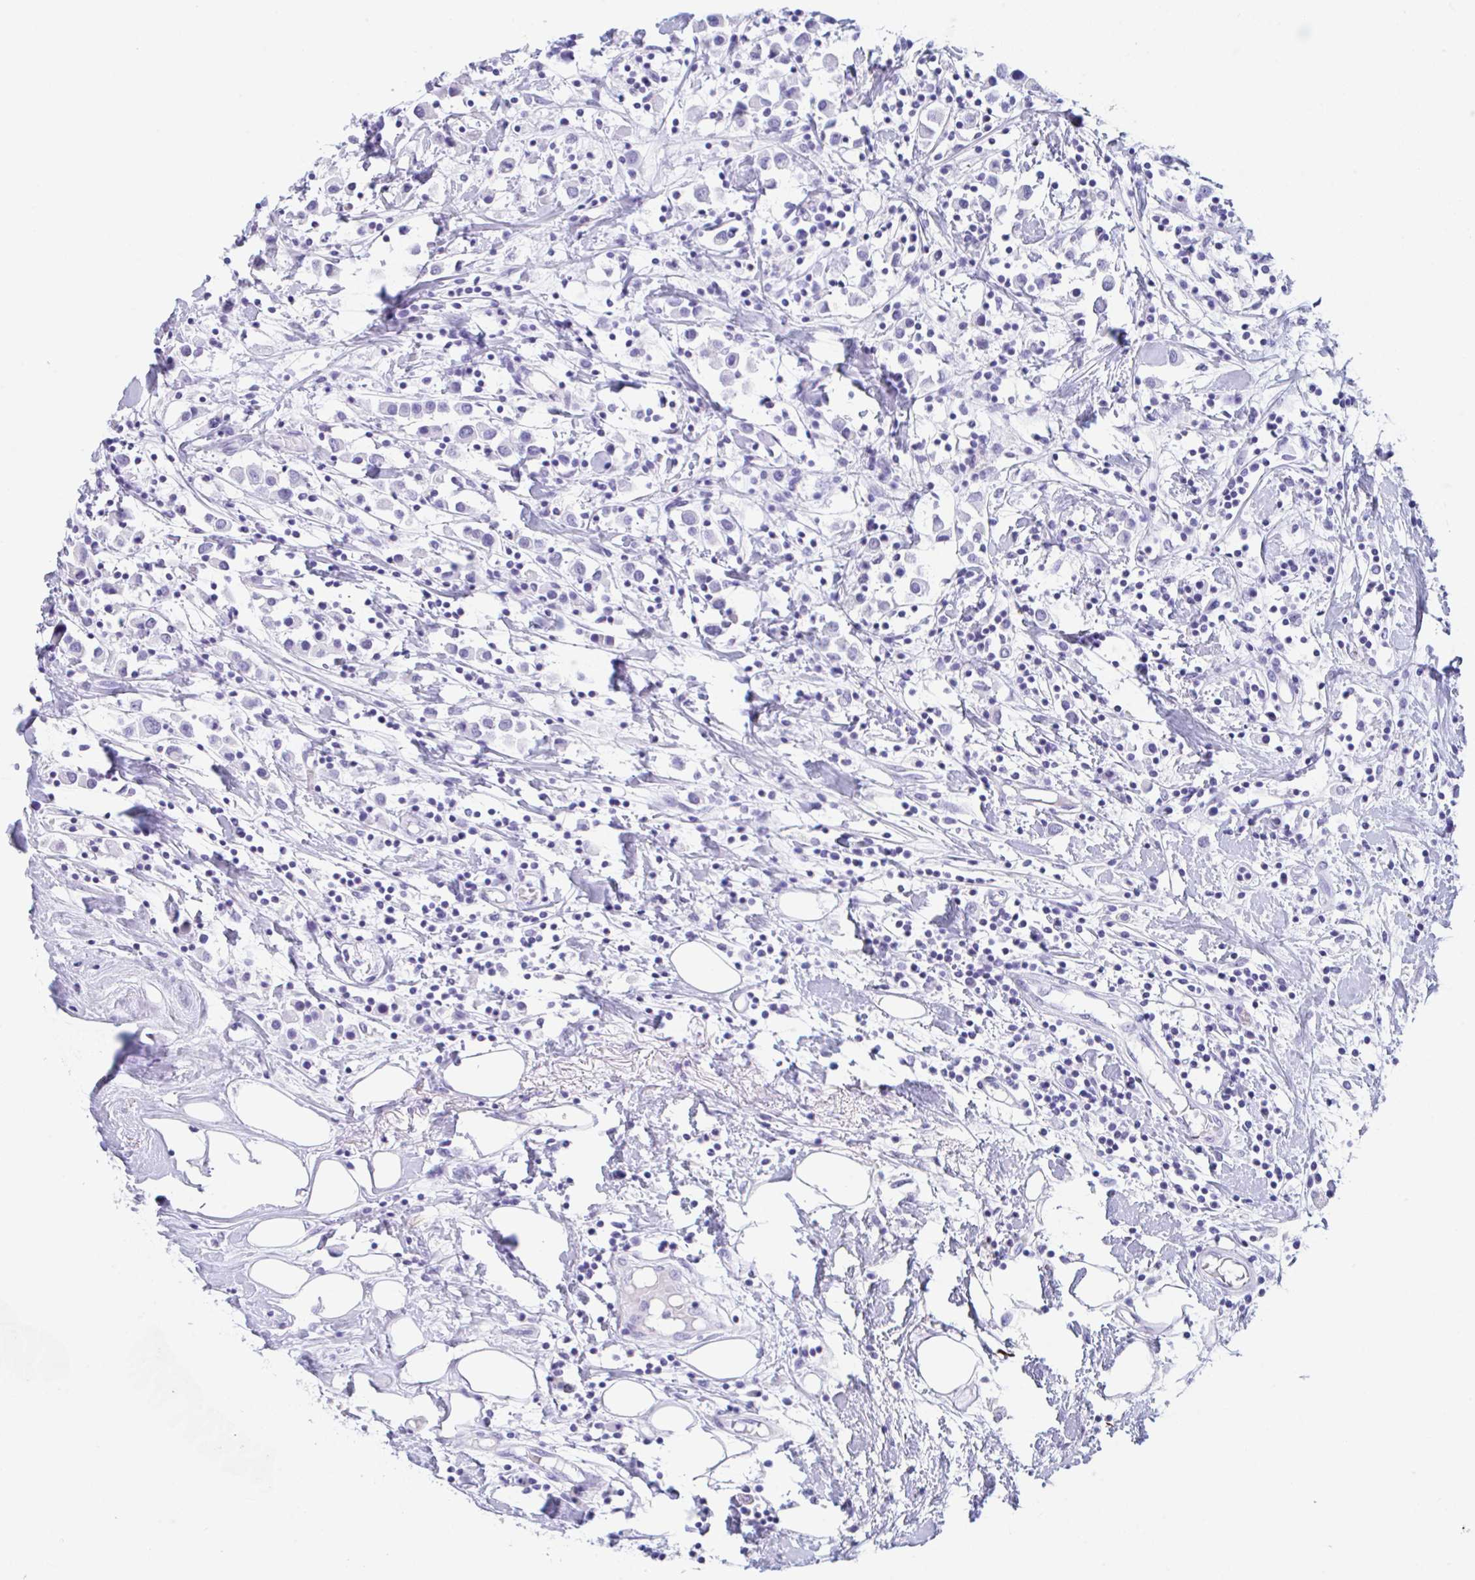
{"staining": {"intensity": "negative", "quantity": "none", "location": "none"}, "tissue": "breast cancer", "cell_type": "Tumor cells", "image_type": "cancer", "snomed": [{"axis": "morphology", "description": "Duct carcinoma"}, {"axis": "topography", "description": "Breast"}], "caption": "The IHC photomicrograph has no significant positivity in tumor cells of breast infiltrating ductal carcinoma tissue.", "gene": "TAS2R41", "patient": {"sex": "female", "age": 61}}